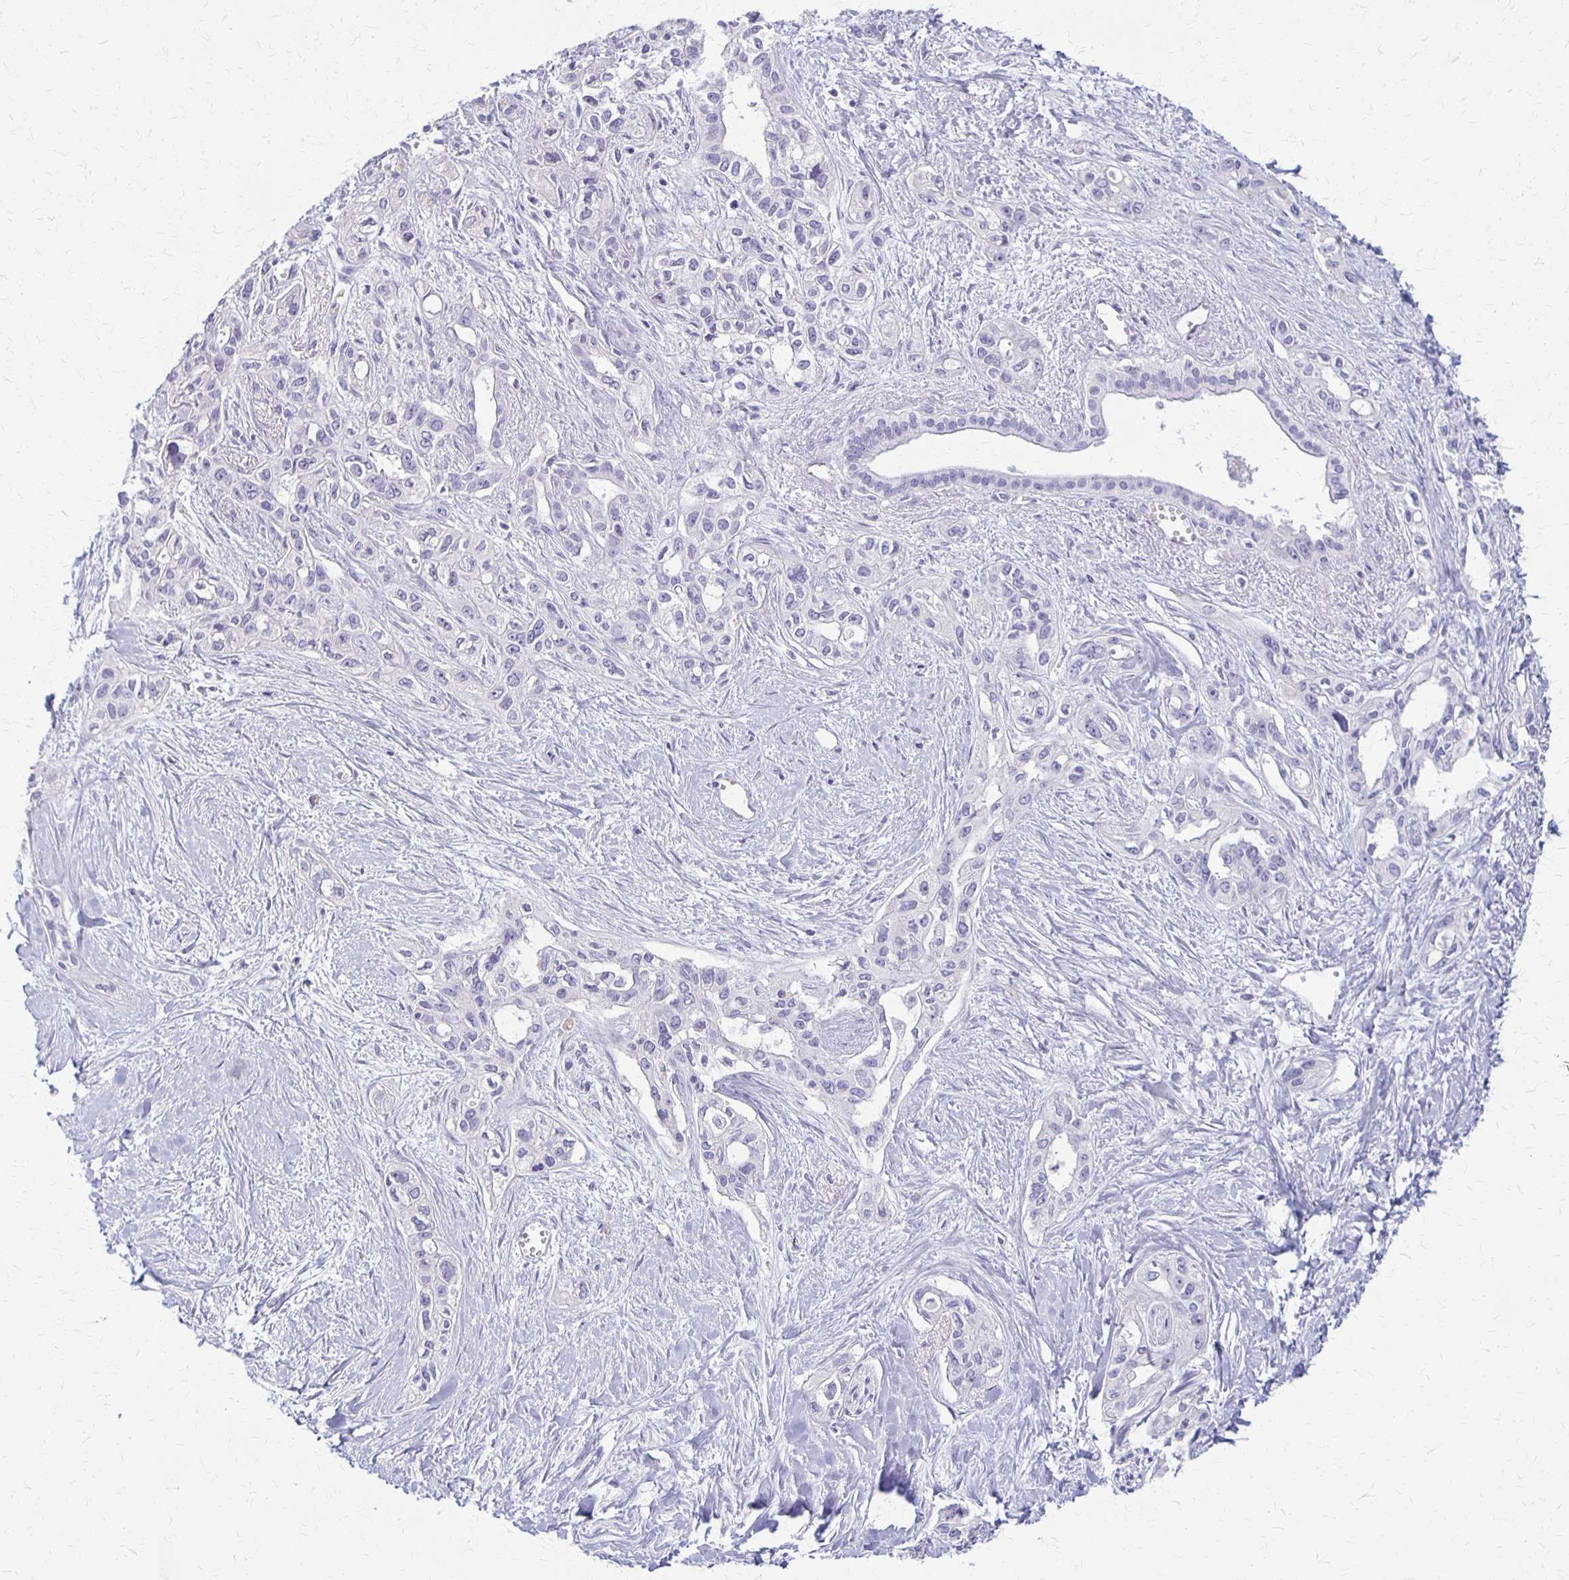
{"staining": {"intensity": "negative", "quantity": "none", "location": "none"}, "tissue": "pancreatic cancer", "cell_type": "Tumor cells", "image_type": "cancer", "snomed": [{"axis": "morphology", "description": "Adenocarcinoma, NOS"}, {"axis": "topography", "description": "Pancreas"}], "caption": "The micrograph displays no staining of tumor cells in pancreatic cancer (adenocarcinoma).", "gene": "RHOC", "patient": {"sex": "female", "age": 50}}